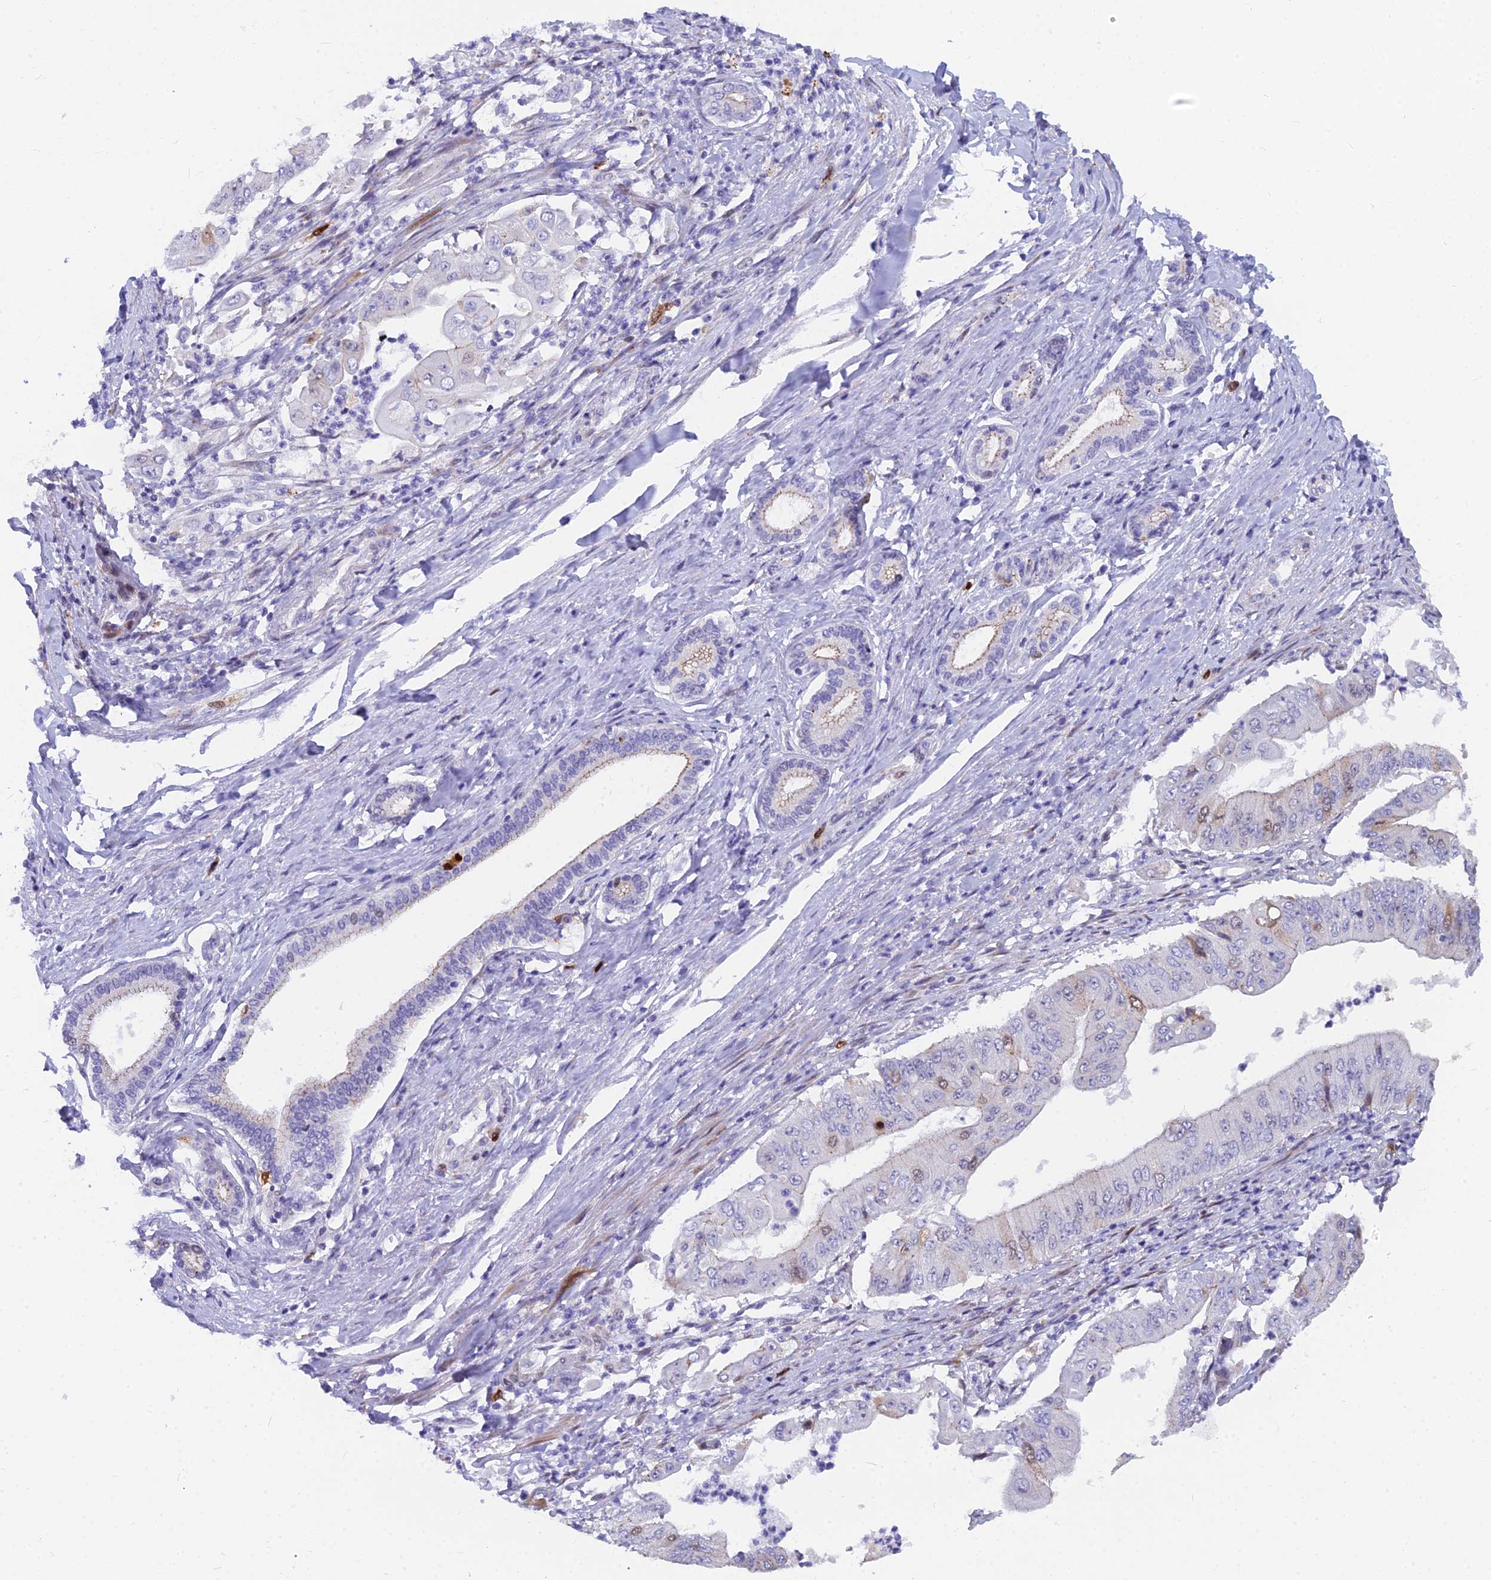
{"staining": {"intensity": "moderate", "quantity": "<25%", "location": "nuclear"}, "tissue": "pancreatic cancer", "cell_type": "Tumor cells", "image_type": "cancer", "snomed": [{"axis": "morphology", "description": "Adenocarcinoma, NOS"}, {"axis": "topography", "description": "Pancreas"}], "caption": "Pancreatic cancer stained with immunohistochemistry (IHC) exhibits moderate nuclear positivity in approximately <25% of tumor cells. (Brightfield microscopy of DAB IHC at high magnification).", "gene": "NUSAP1", "patient": {"sex": "female", "age": 77}}